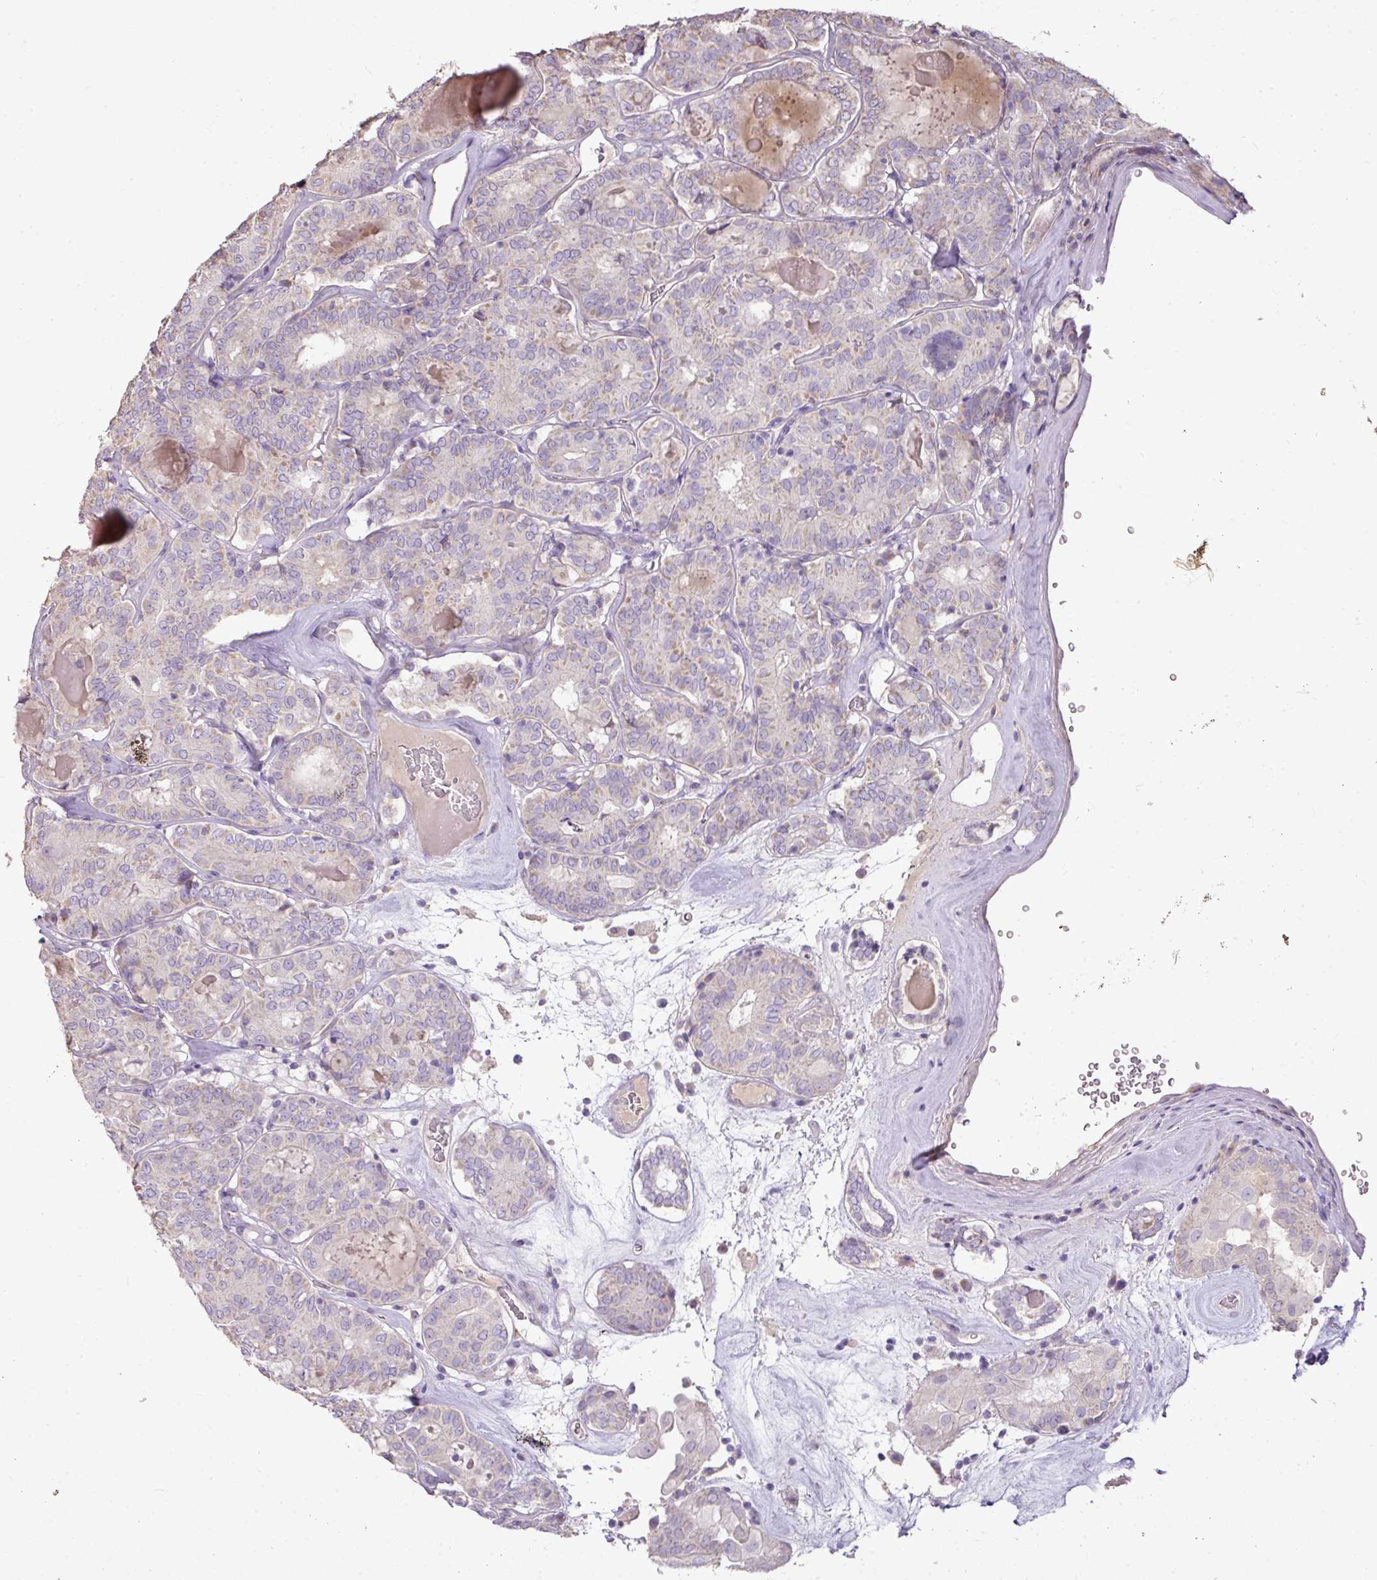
{"staining": {"intensity": "weak", "quantity": "<25%", "location": "cytoplasmic/membranous"}, "tissue": "thyroid cancer", "cell_type": "Tumor cells", "image_type": "cancer", "snomed": [{"axis": "morphology", "description": "Papillary adenocarcinoma, NOS"}, {"axis": "topography", "description": "Thyroid gland"}], "caption": "A high-resolution histopathology image shows immunohistochemistry (IHC) staining of thyroid cancer, which reveals no significant expression in tumor cells.", "gene": "BRINP2", "patient": {"sex": "female", "age": 72}}